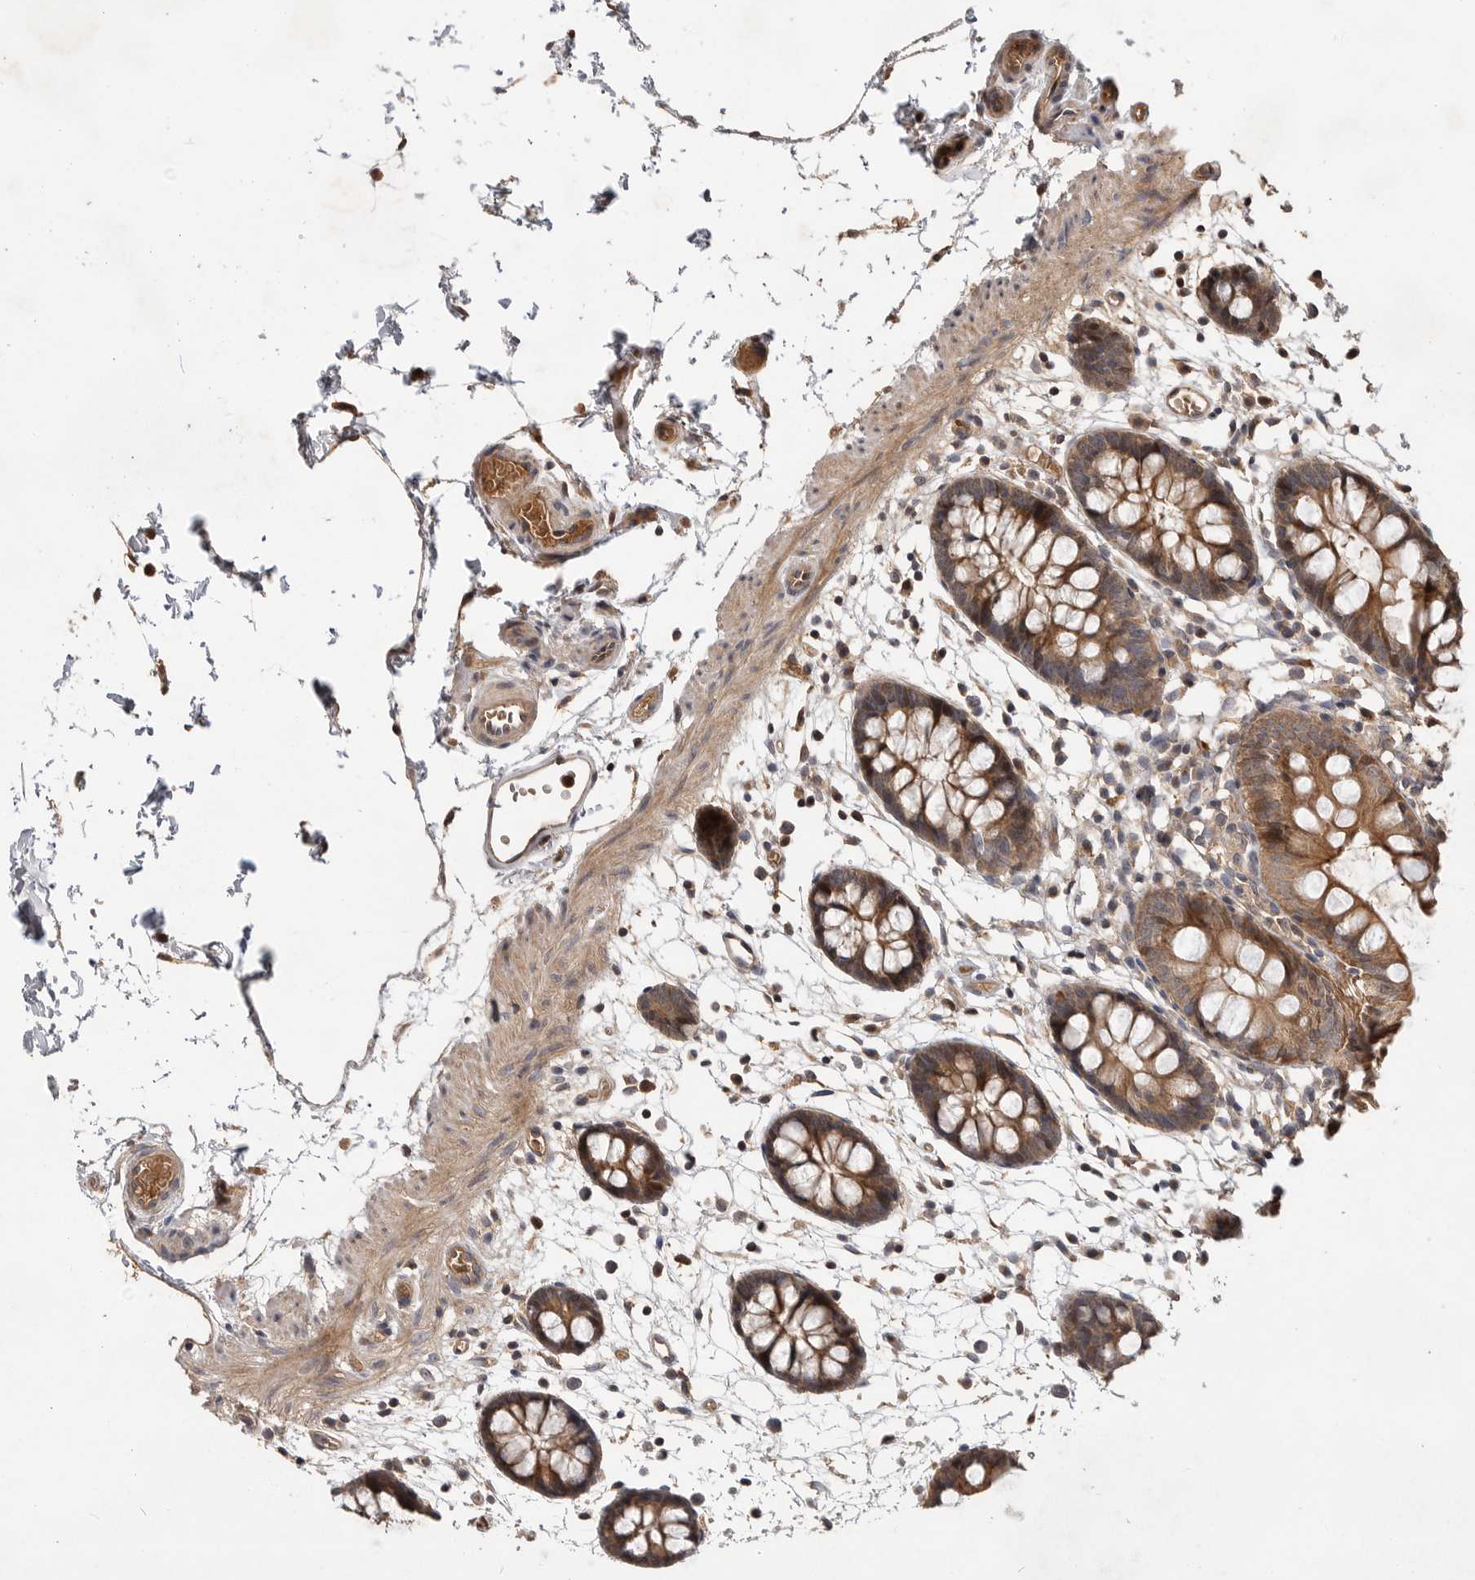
{"staining": {"intensity": "moderate", "quantity": ">75%", "location": "cytoplasmic/membranous"}, "tissue": "colon", "cell_type": "Endothelial cells", "image_type": "normal", "snomed": [{"axis": "morphology", "description": "Normal tissue, NOS"}, {"axis": "topography", "description": "Colon"}], "caption": "A brown stain highlights moderate cytoplasmic/membranous positivity of a protein in endothelial cells of normal colon. (brown staining indicates protein expression, while blue staining denotes nuclei).", "gene": "VN1R4", "patient": {"sex": "male", "age": 56}}